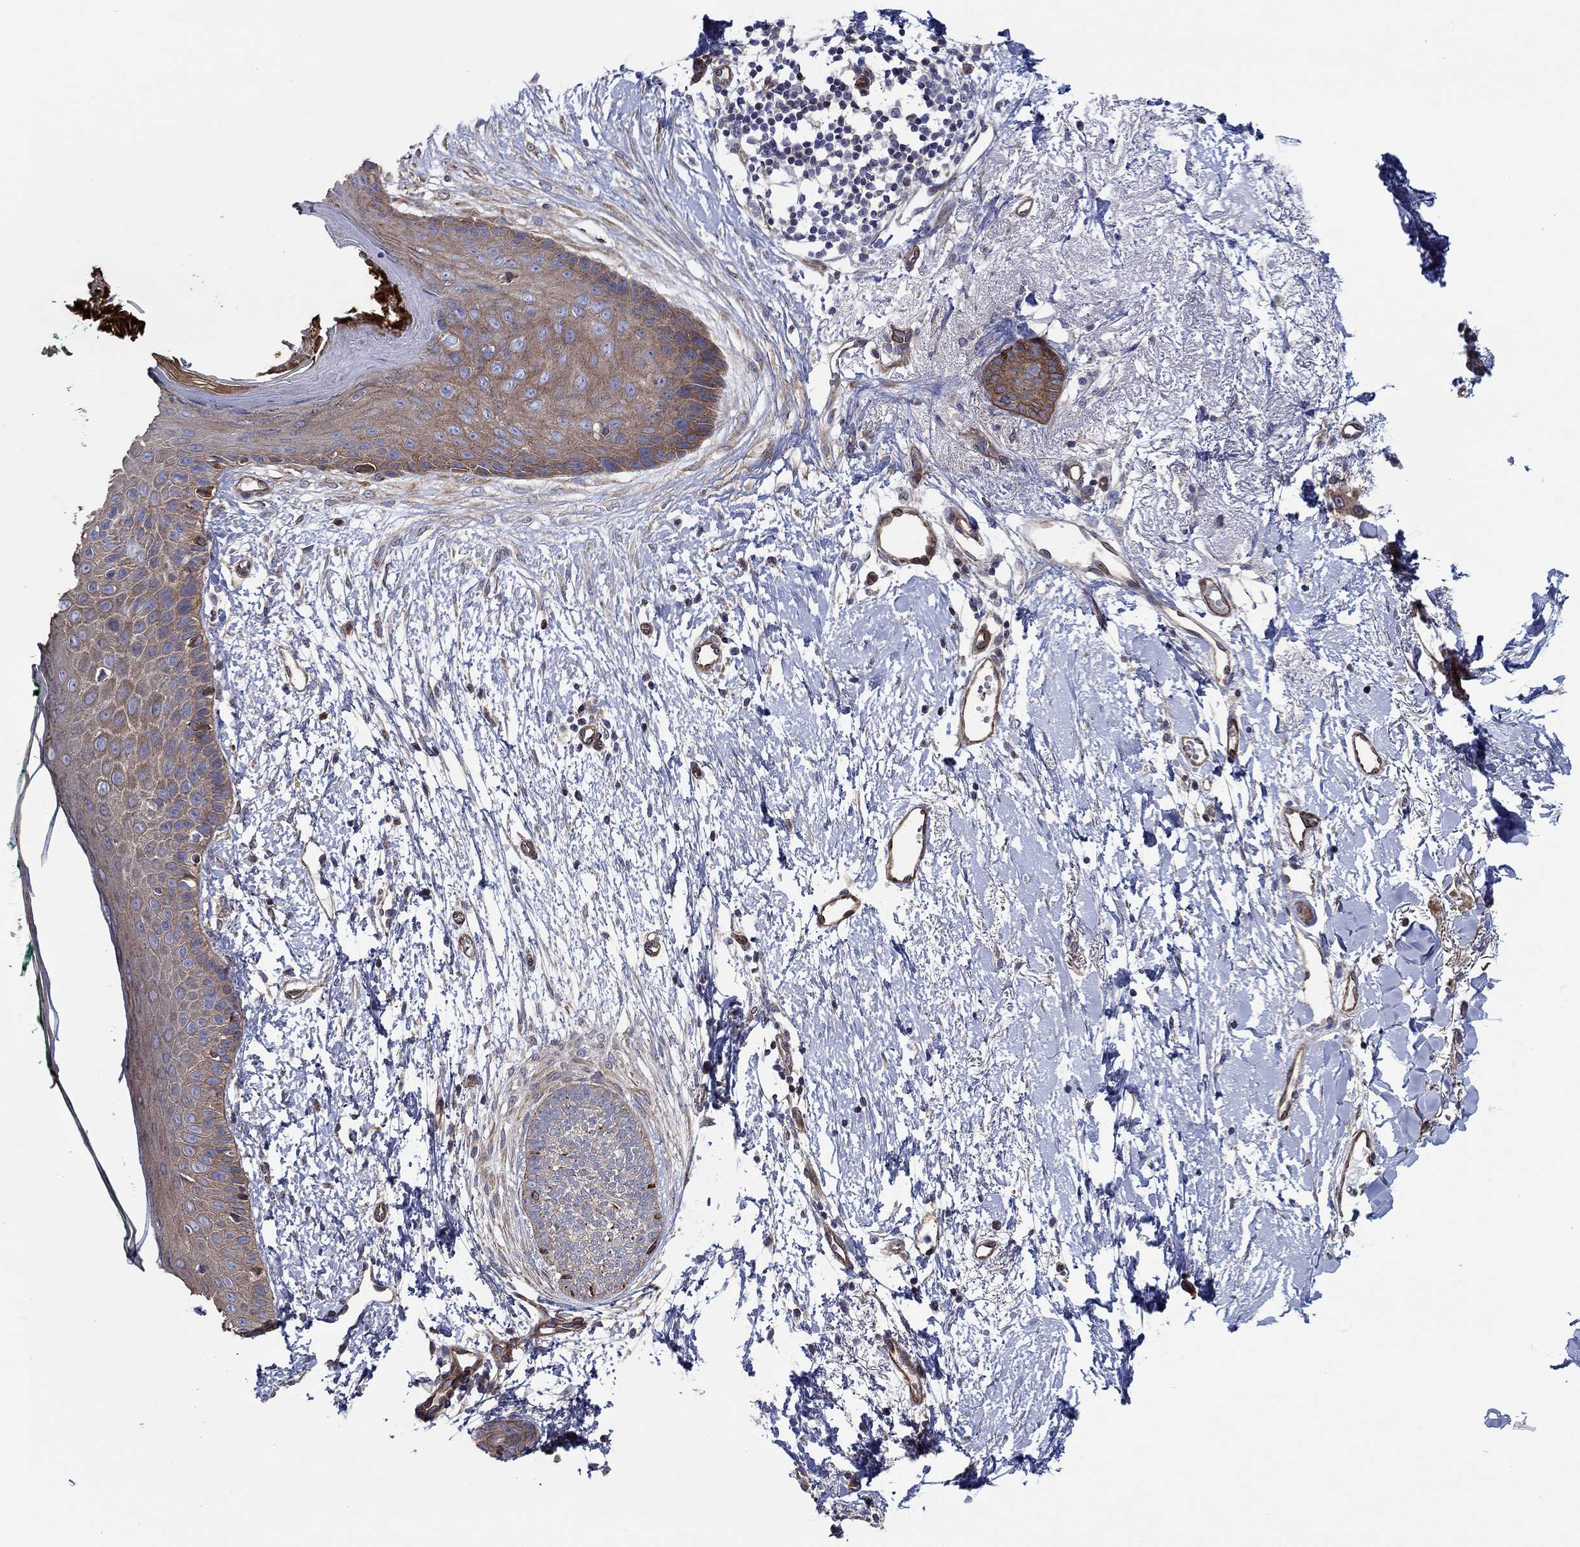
{"staining": {"intensity": "strong", "quantity": "<25%", "location": "cytoplasmic/membranous"}, "tissue": "skin cancer", "cell_type": "Tumor cells", "image_type": "cancer", "snomed": [{"axis": "morphology", "description": "Normal tissue, NOS"}, {"axis": "morphology", "description": "Basal cell carcinoma"}, {"axis": "topography", "description": "Skin"}], "caption": "Immunohistochemistry (IHC) of skin basal cell carcinoma exhibits medium levels of strong cytoplasmic/membranous staining in approximately <25% of tumor cells.", "gene": "FMN1", "patient": {"sex": "male", "age": 84}}